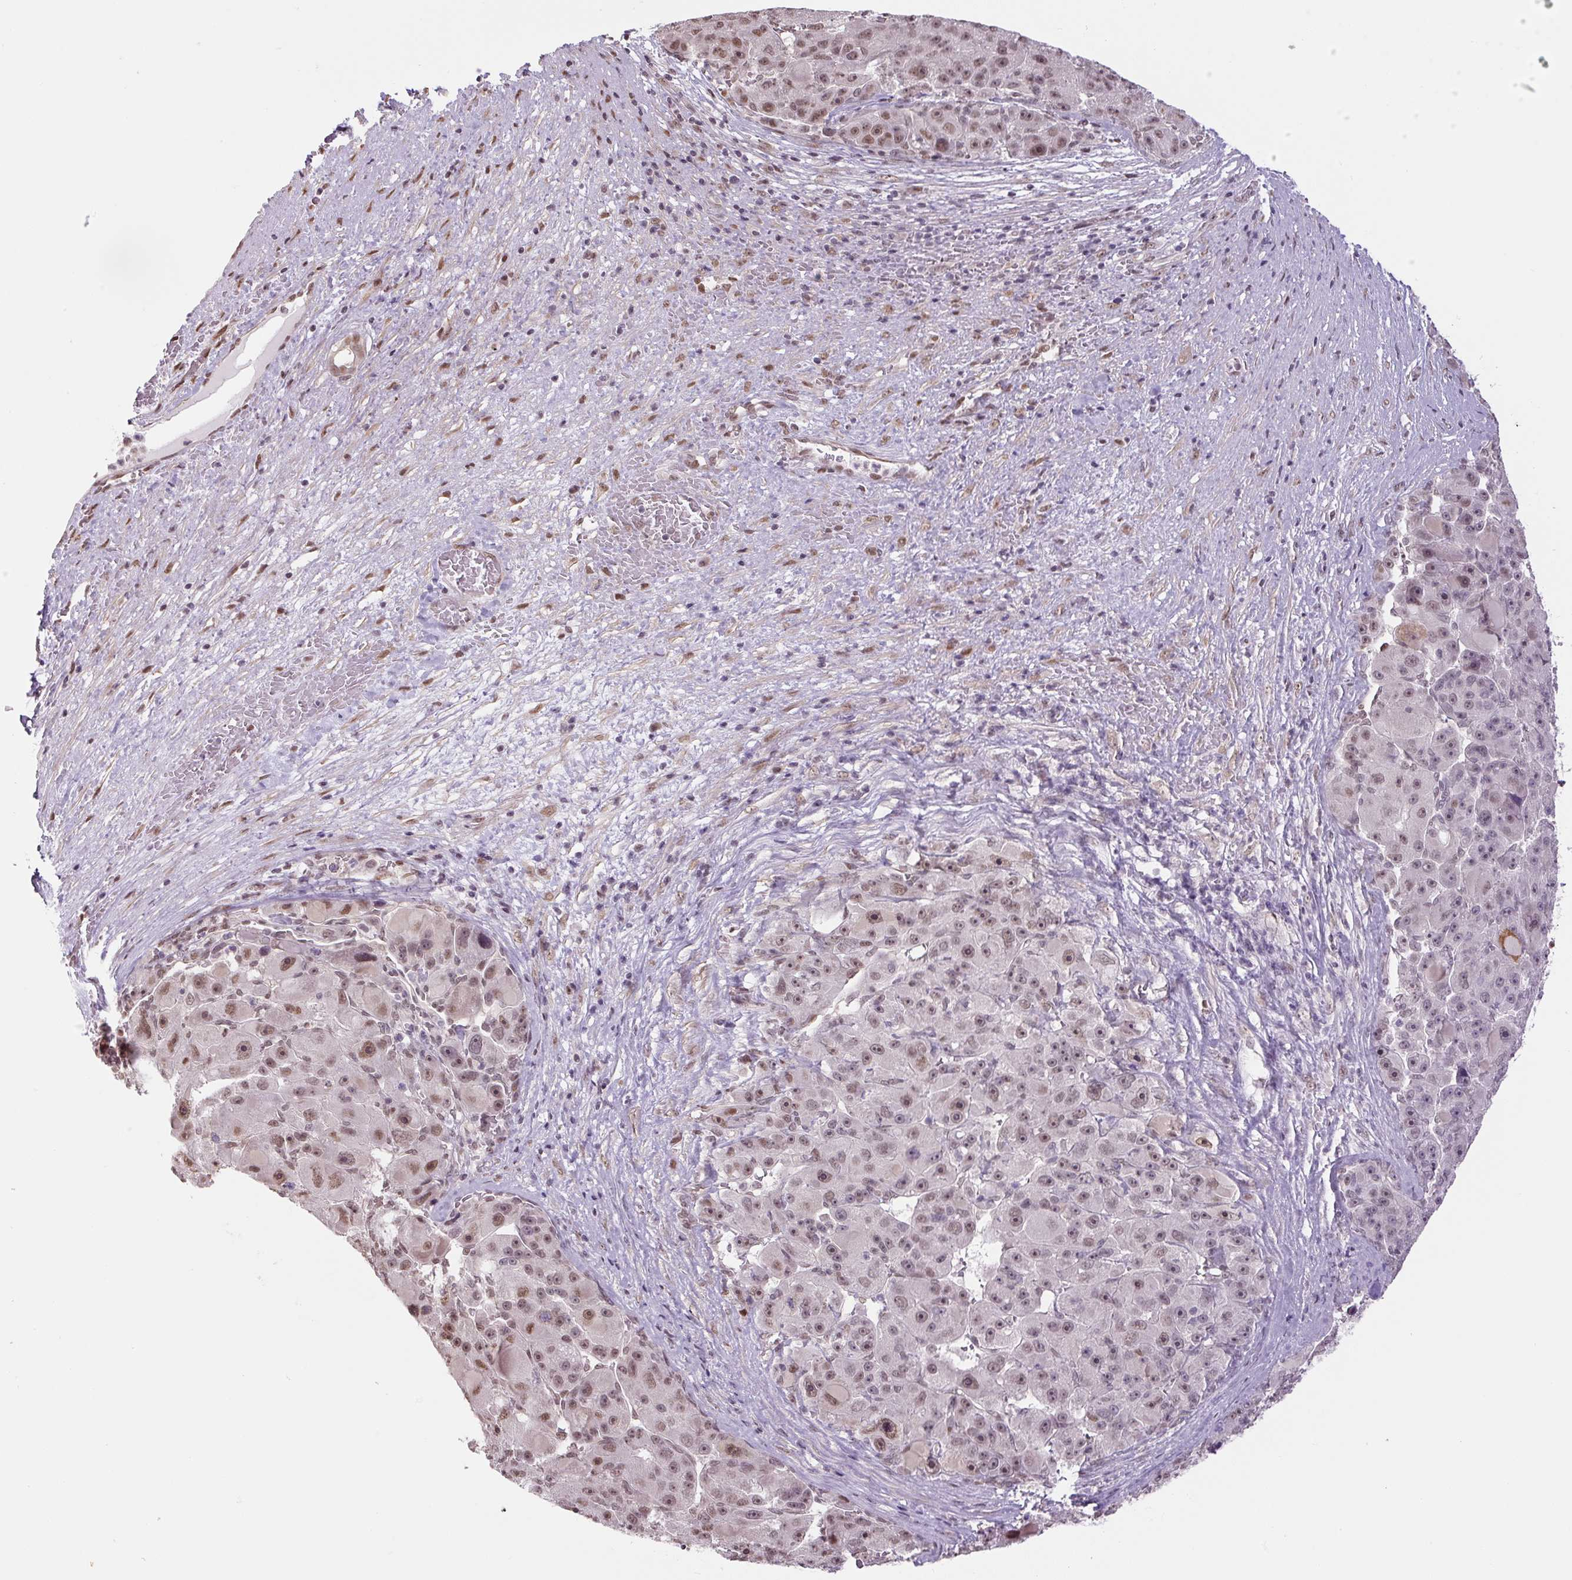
{"staining": {"intensity": "moderate", "quantity": "25%-75%", "location": "nuclear"}, "tissue": "liver cancer", "cell_type": "Tumor cells", "image_type": "cancer", "snomed": [{"axis": "morphology", "description": "Carcinoma, Hepatocellular, NOS"}, {"axis": "topography", "description": "Liver"}], "caption": "Tumor cells exhibit medium levels of moderate nuclear expression in approximately 25%-75% of cells in liver hepatocellular carcinoma.", "gene": "TCFL5", "patient": {"sex": "male", "age": 76}}